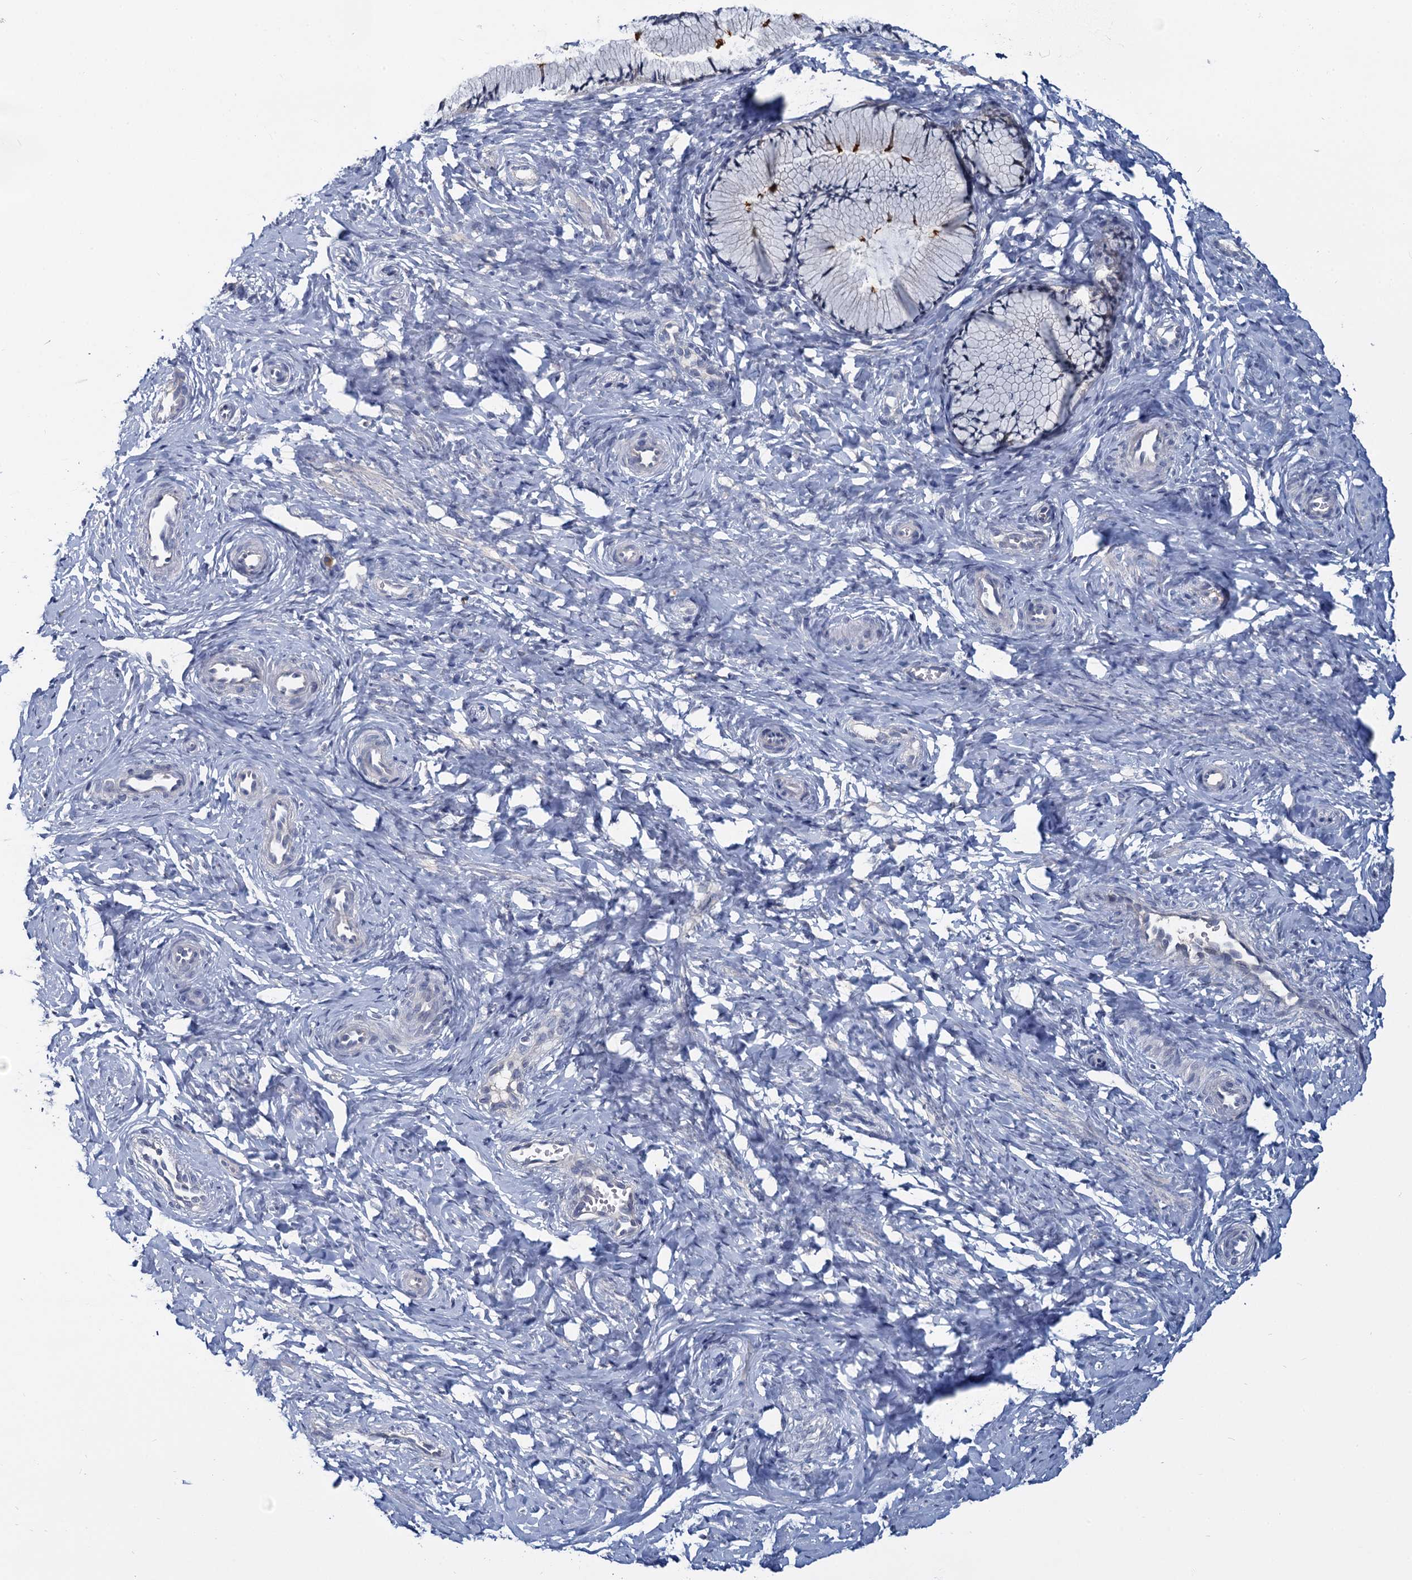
{"staining": {"intensity": "moderate", "quantity": "<25%", "location": "cytoplasmic/membranous"}, "tissue": "cervix", "cell_type": "Glandular cells", "image_type": "normal", "snomed": [{"axis": "morphology", "description": "Normal tissue, NOS"}, {"axis": "topography", "description": "Cervix"}], "caption": "Immunohistochemistry (IHC) staining of unremarkable cervix, which reveals low levels of moderate cytoplasmic/membranous positivity in approximately <25% of glandular cells indicating moderate cytoplasmic/membranous protein positivity. The staining was performed using DAB (brown) for protein detection and nuclei were counterstained in hematoxylin (blue).", "gene": "ANKRD42", "patient": {"sex": "female", "age": 27}}